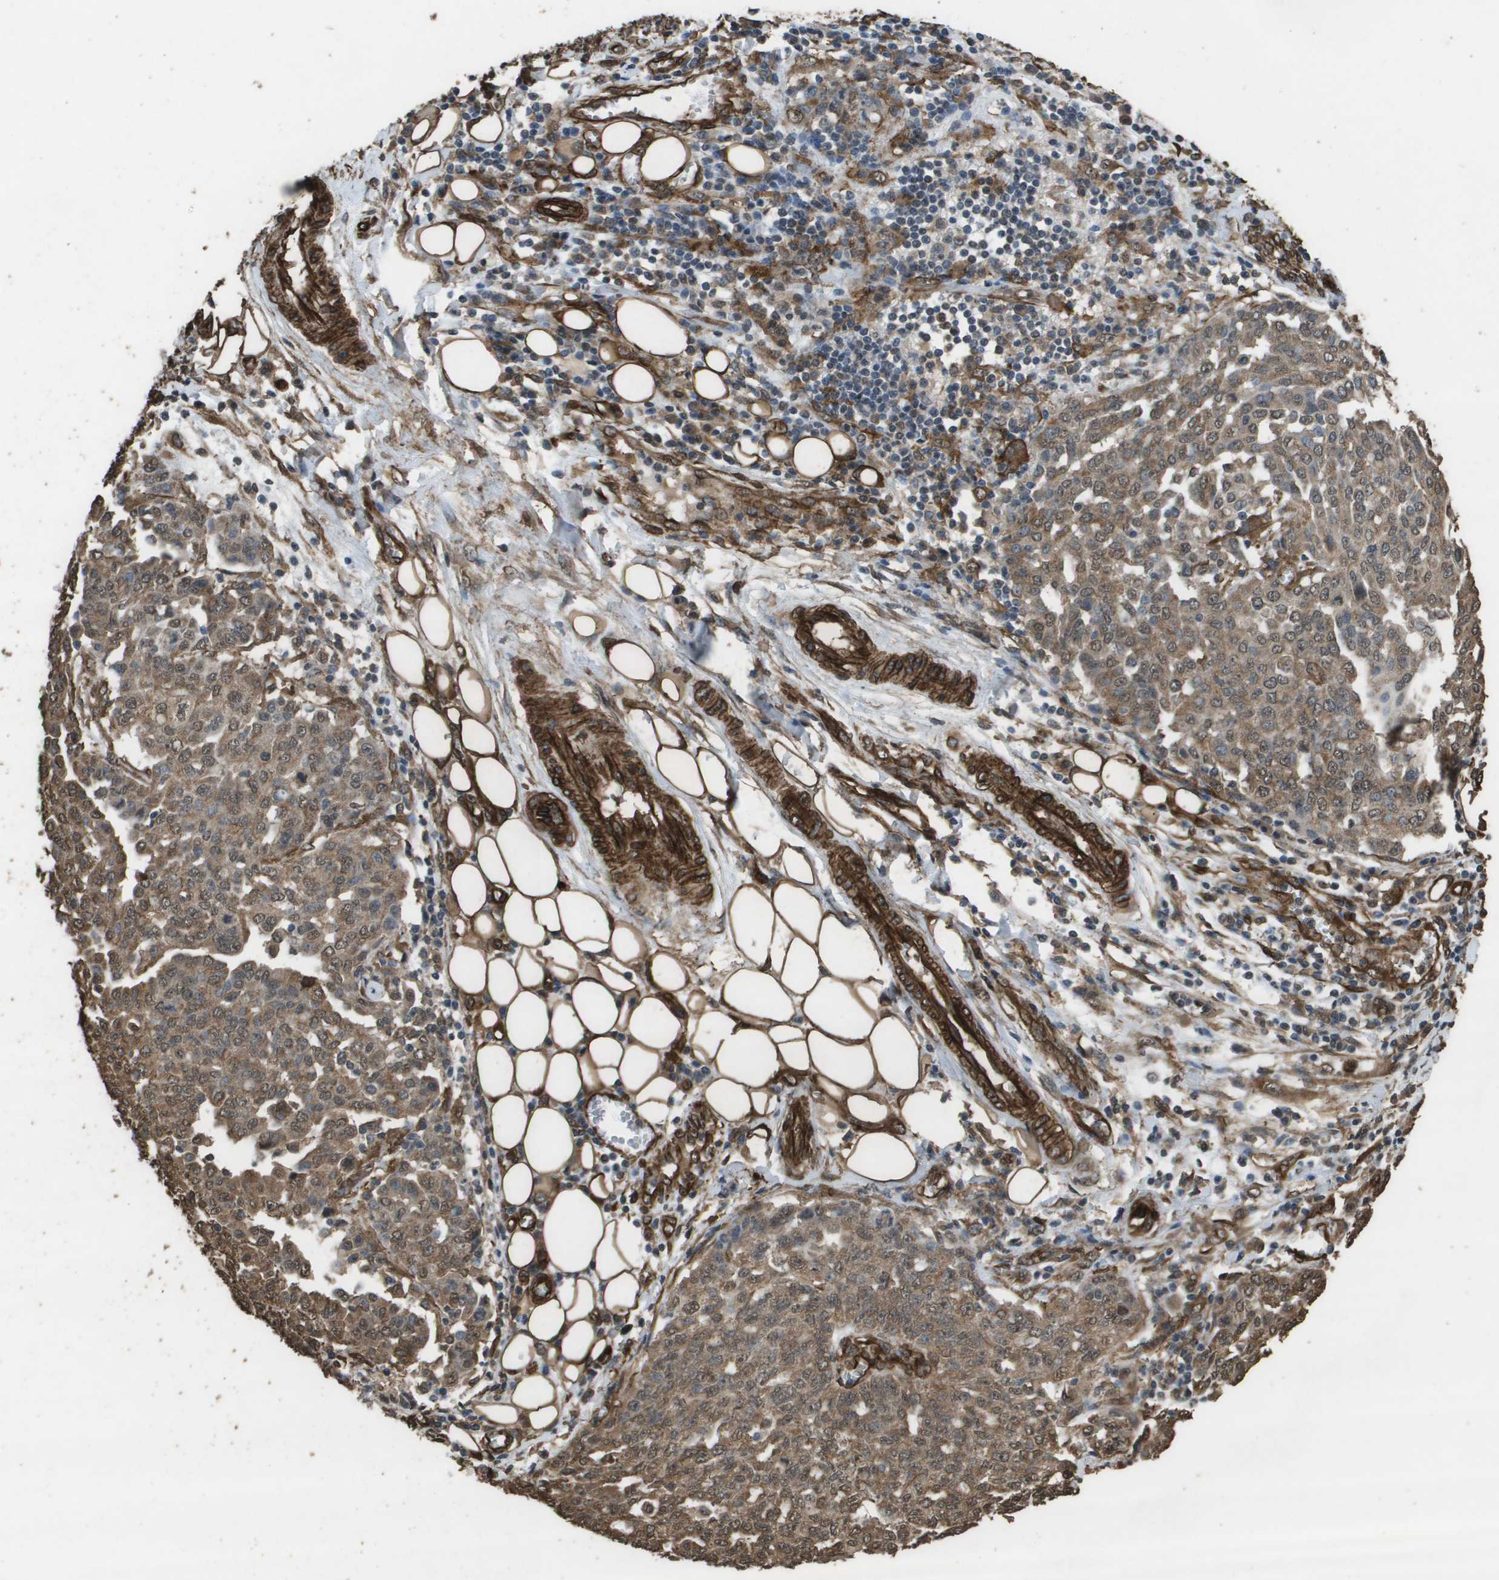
{"staining": {"intensity": "moderate", "quantity": ">75%", "location": "cytoplasmic/membranous,nuclear"}, "tissue": "ovarian cancer", "cell_type": "Tumor cells", "image_type": "cancer", "snomed": [{"axis": "morphology", "description": "Cystadenocarcinoma, serous, NOS"}, {"axis": "topography", "description": "Soft tissue"}, {"axis": "topography", "description": "Ovary"}], "caption": "IHC (DAB (3,3'-diaminobenzidine)) staining of human ovarian serous cystadenocarcinoma exhibits moderate cytoplasmic/membranous and nuclear protein staining in about >75% of tumor cells.", "gene": "AAMP", "patient": {"sex": "female", "age": 57}}